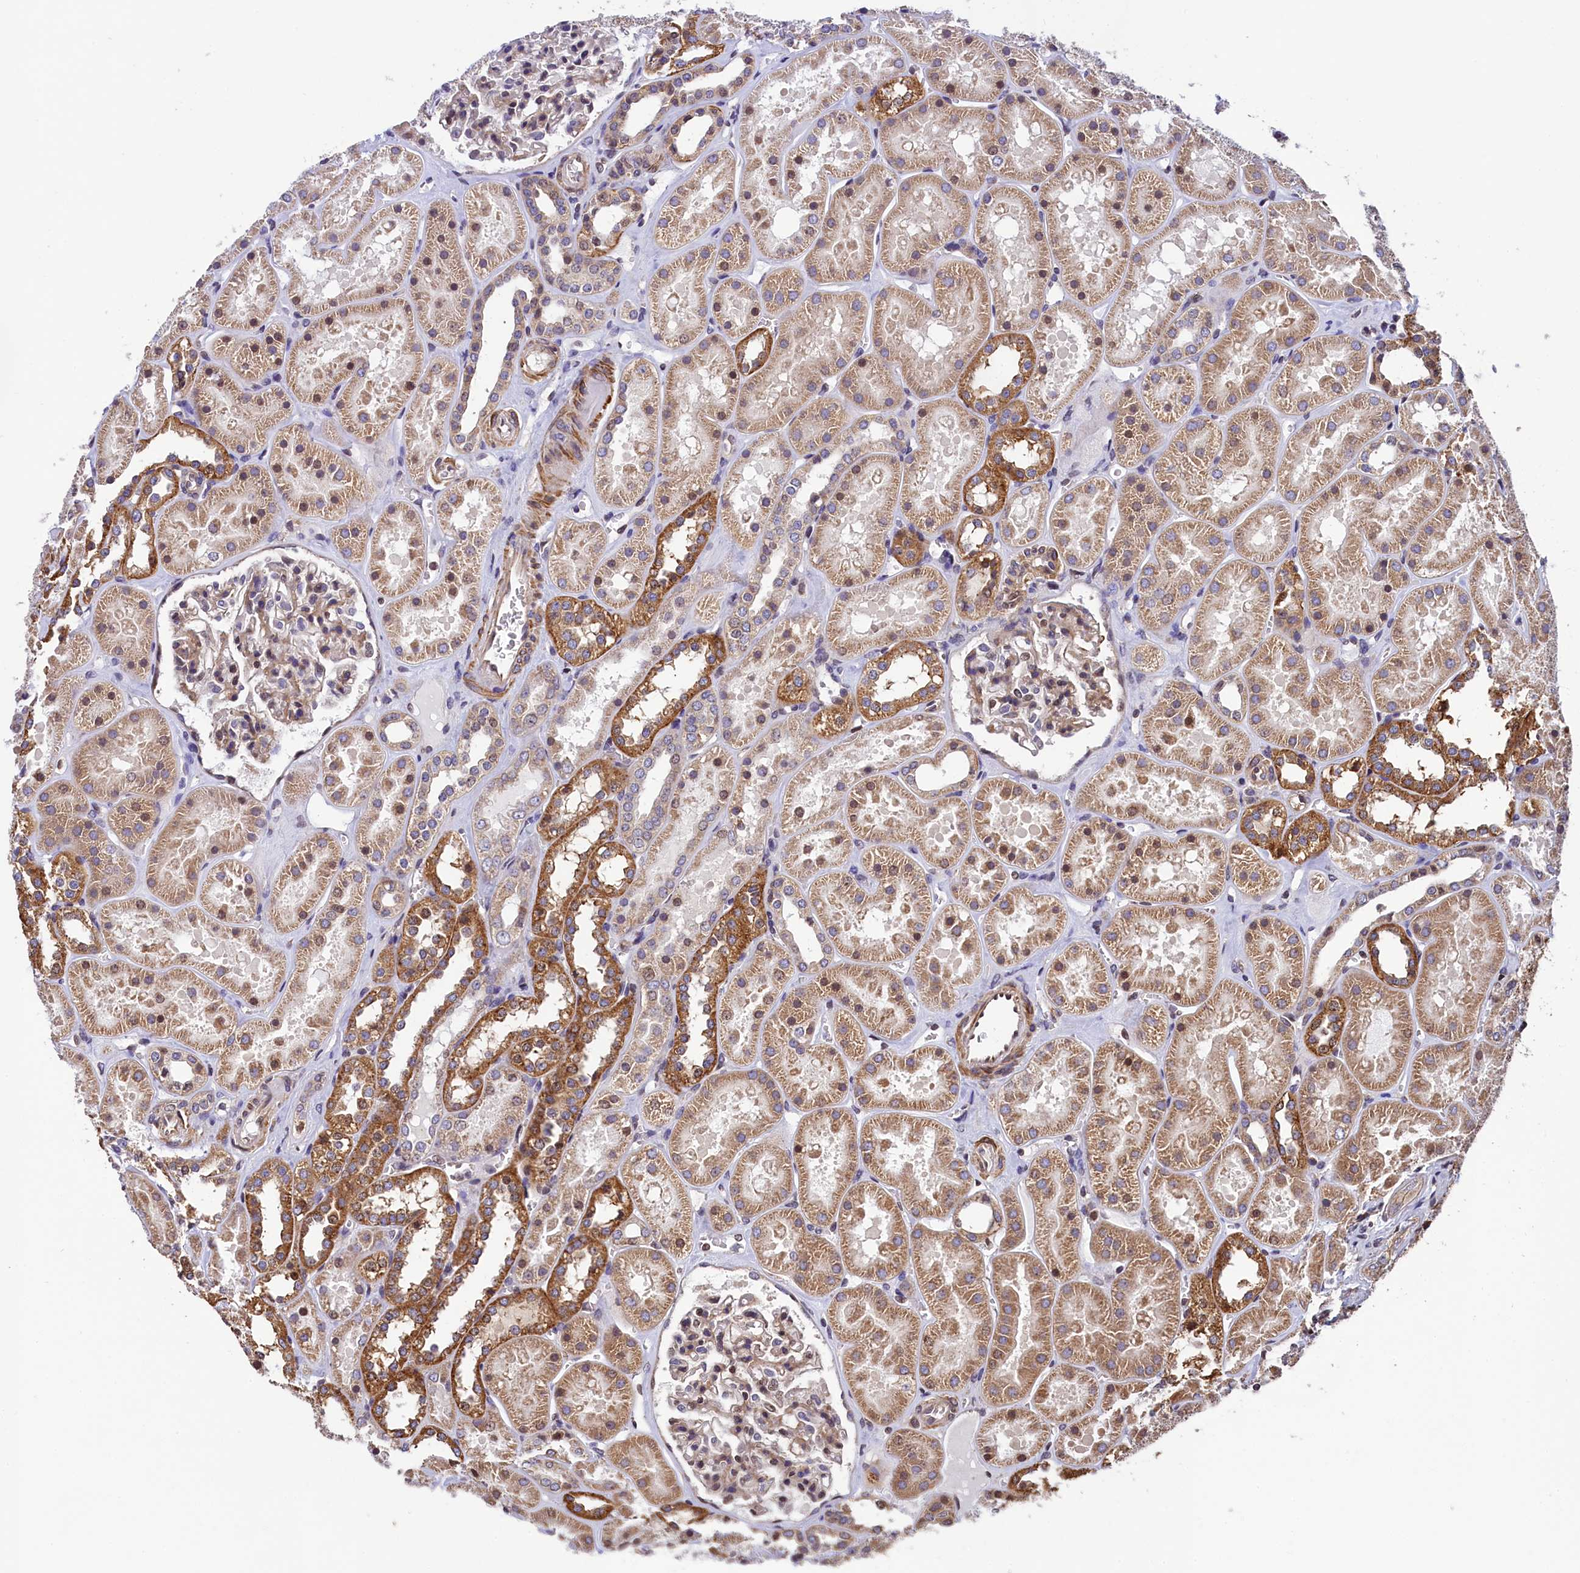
{"staining": {"intensity": "weak", "quantity": ">75%", "location": "cytoplasmic/membranous"}, "tissue": "kidney", "cell_type": "Cells in glomeruli", "image_type": "normal", "snomed": [{"axis": "morphology", "description": "Normal tissue, NOS"}, {"axis": "topography", "description": "Kidney"}], "caption": "Immunohistochemistry (DAB) staining of benign kidney reveals weak cytoplasmic/membranous protein staining in about >75% of cells in glomeruli.", "gene": "ZNF2", "patient": {"sex": "female", "age": 41}}